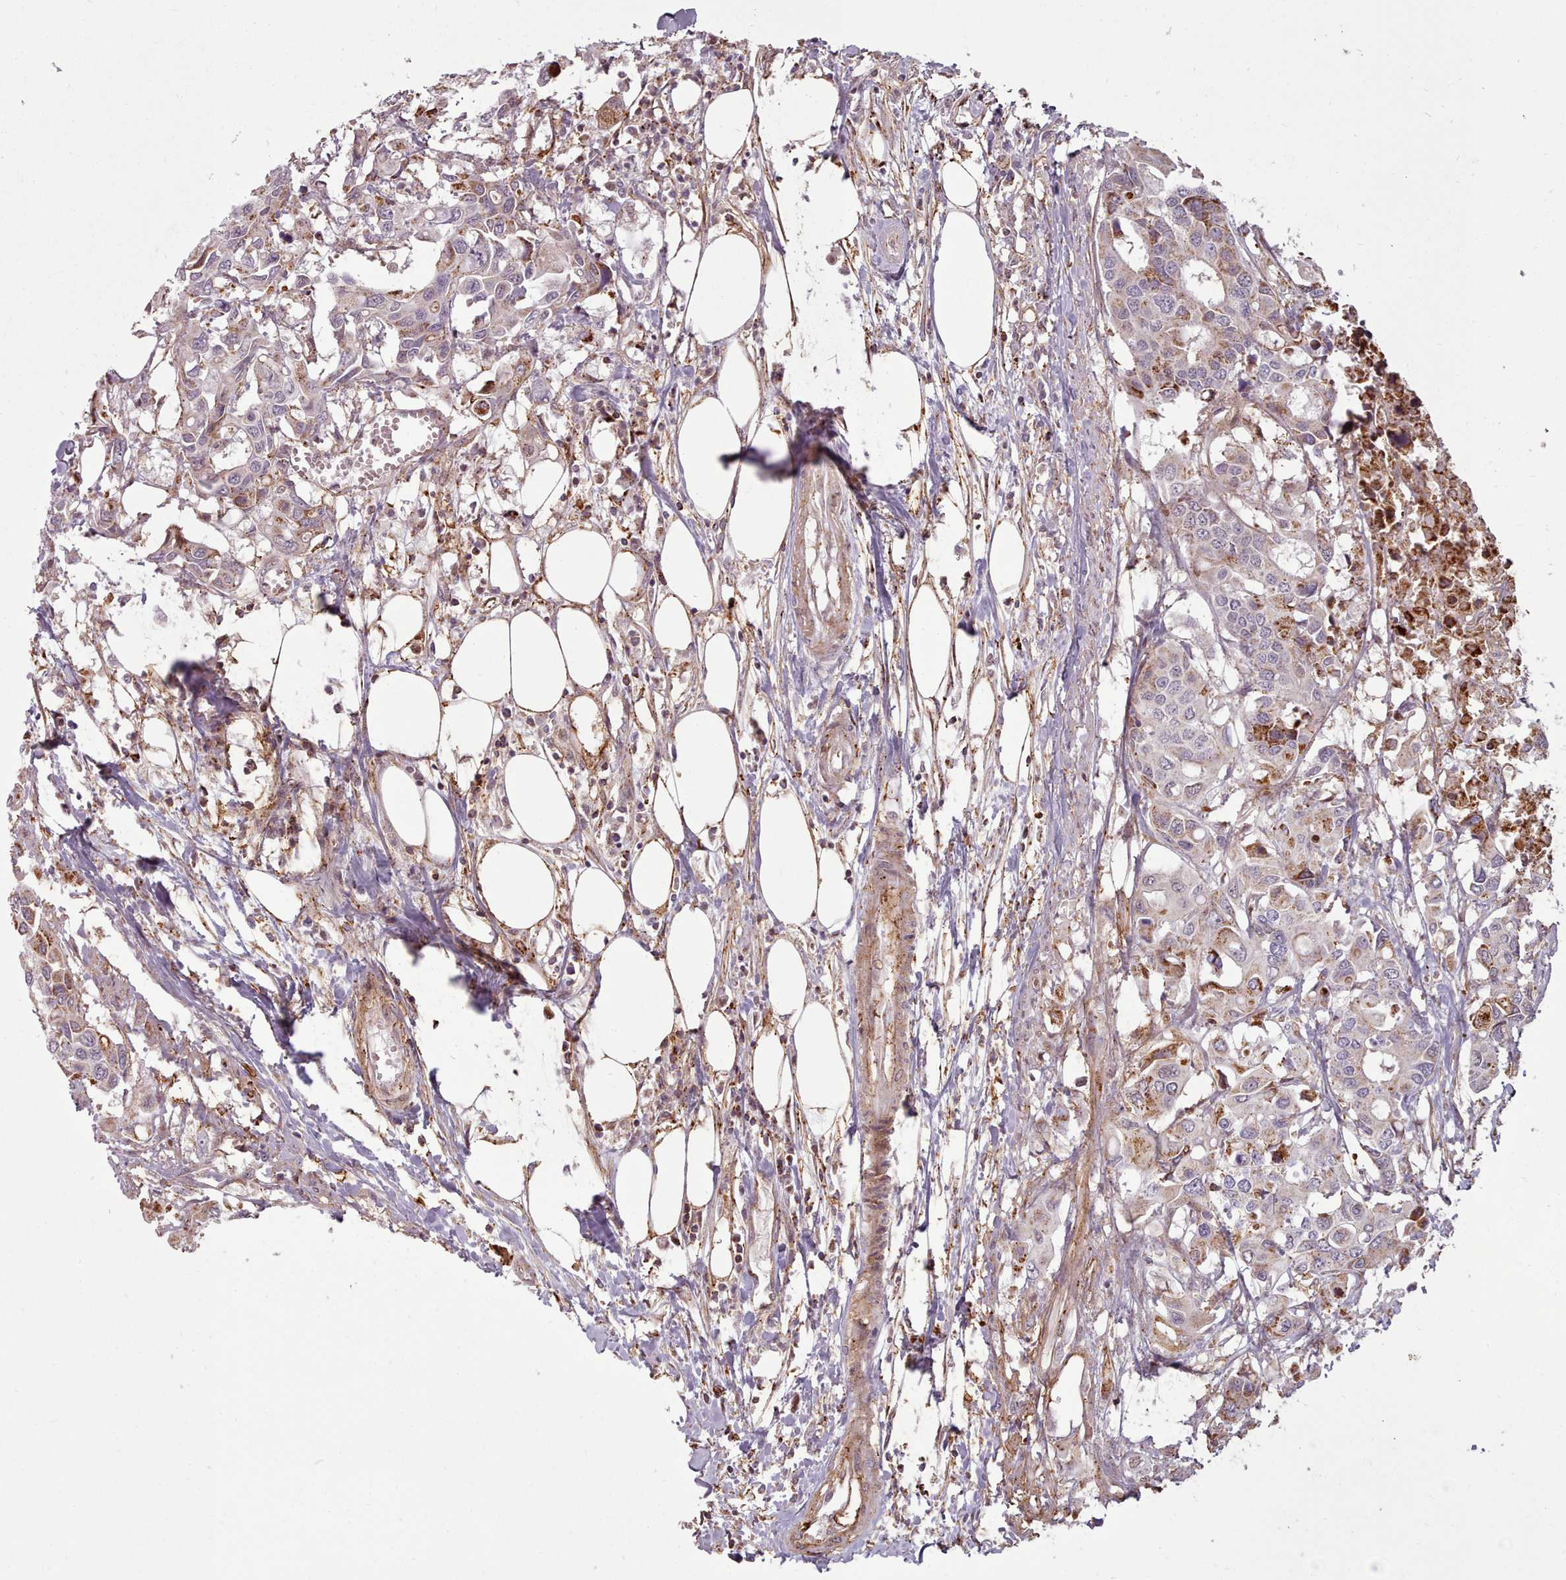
{"staining": {"intensity": "moderate", "quantity": "<25%", "location": "cytoplasmic/membranous"}, "tissue": "colorectal cancer", "cell_type": "Tumor cells", "image_type": "cancer", "snomed": [{"axis": "morphology", "description": "Adenocarcinoma, NOS"}, {"axis": "topography", "description": "Colon"}], "caption": "Immunohistochemical staining of colorectal cancer exhibits low levels of moderate cytoplasmic/membranous positivity in about <25% of tumor cells. The staining was performed using DAB, with brown indicating positive protein expression. Nuclei are stained blue with hematoxylin.", "gene": "ZMYM4", "patient": {"sex": "male", "age": 77}}